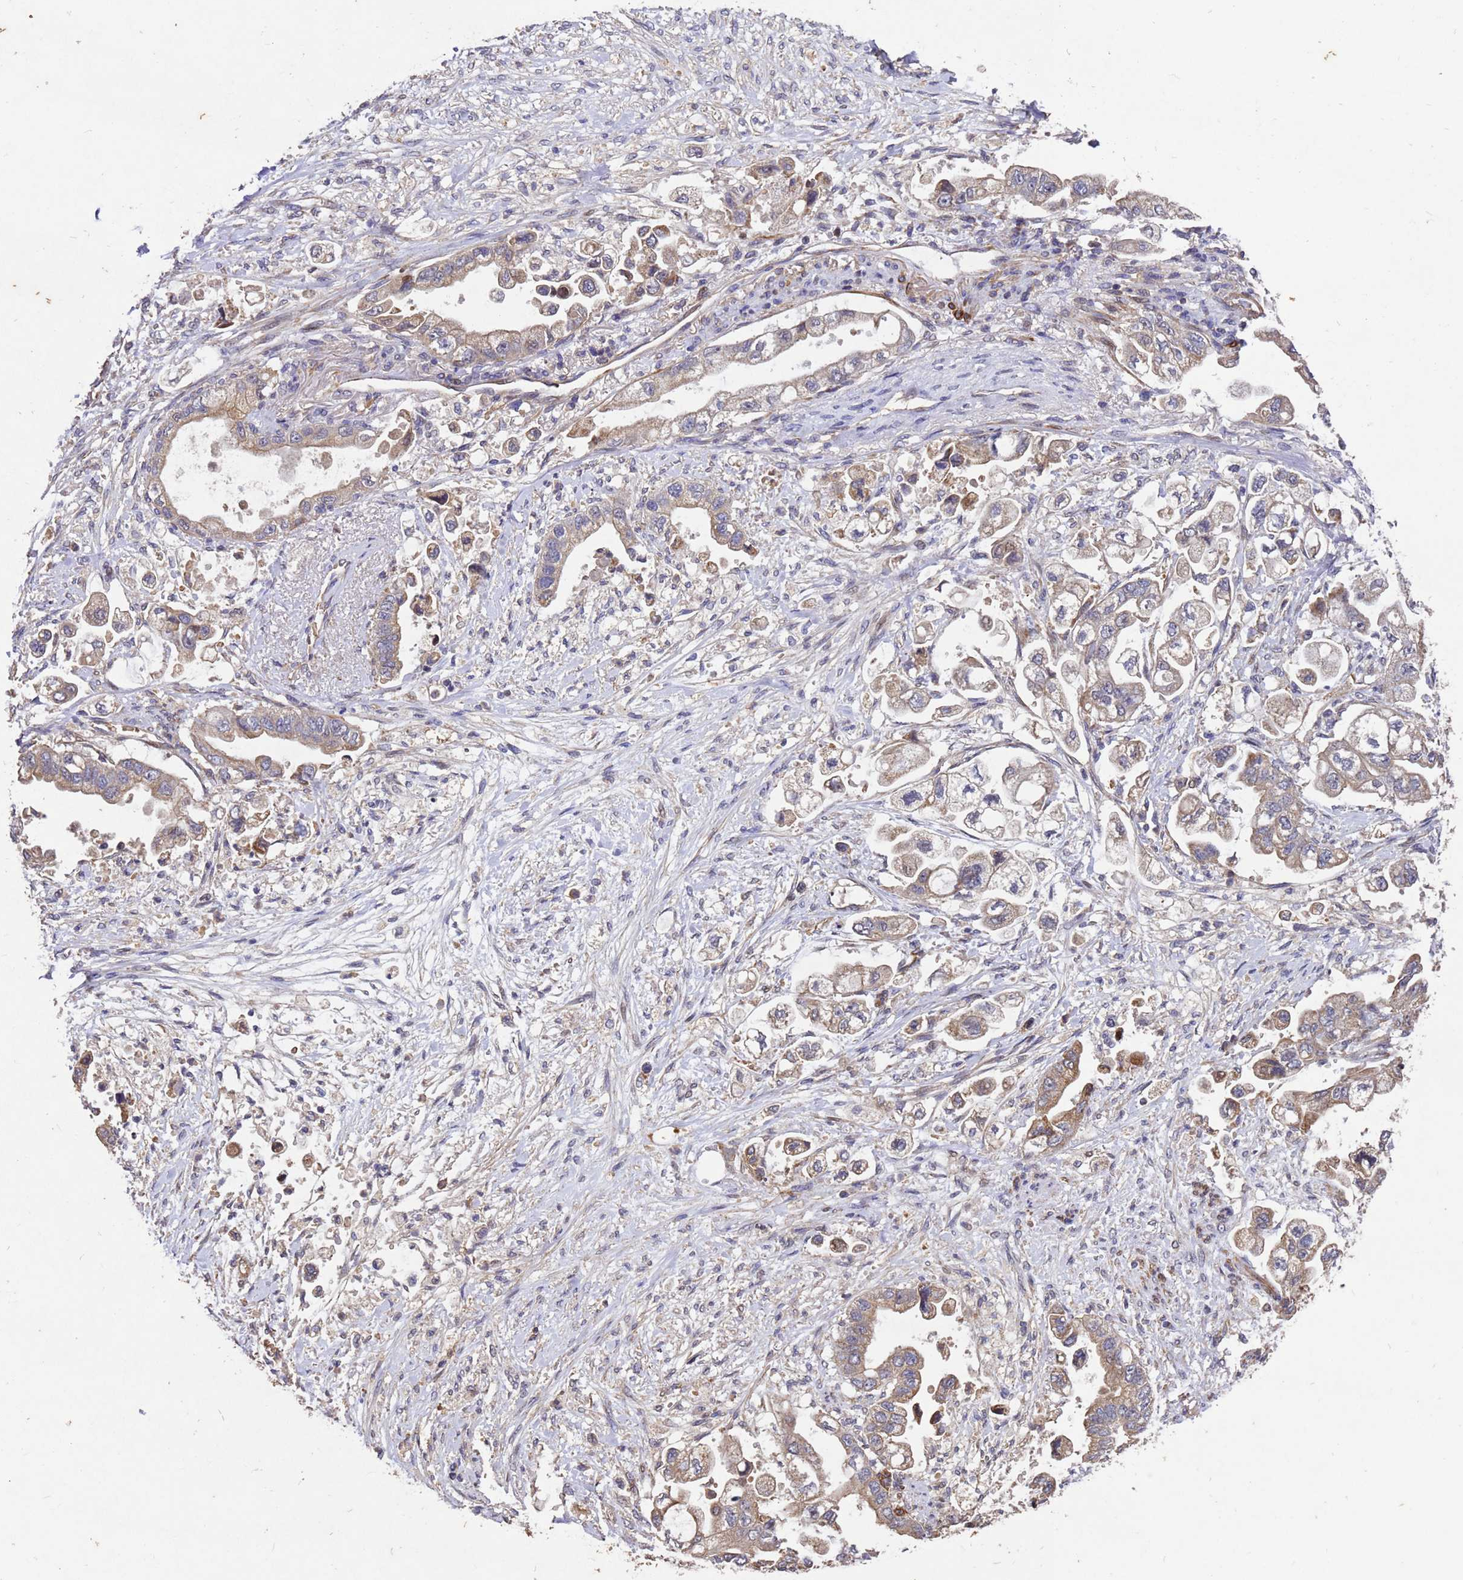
{"staining": {"intensity": "moderate", "quantity": ">75%", "location": "cytoplasmic/membranous"}, "tissue": "stomach cancer", "cell_type": "Tumor cells", "image_type": "cancer", "snomed": [{"axis": "morphology", "description": "Adenocarcinoma, NOS"}, {"axis": "topography", "description": "Stomach"}], "caption": "Stomach cancer stained for a protein displays moderate cytoplasmic/membranous positivity in tumor cells.", "gene": "RSPRY1", "patient": {"sex": "male", "age": 62}}